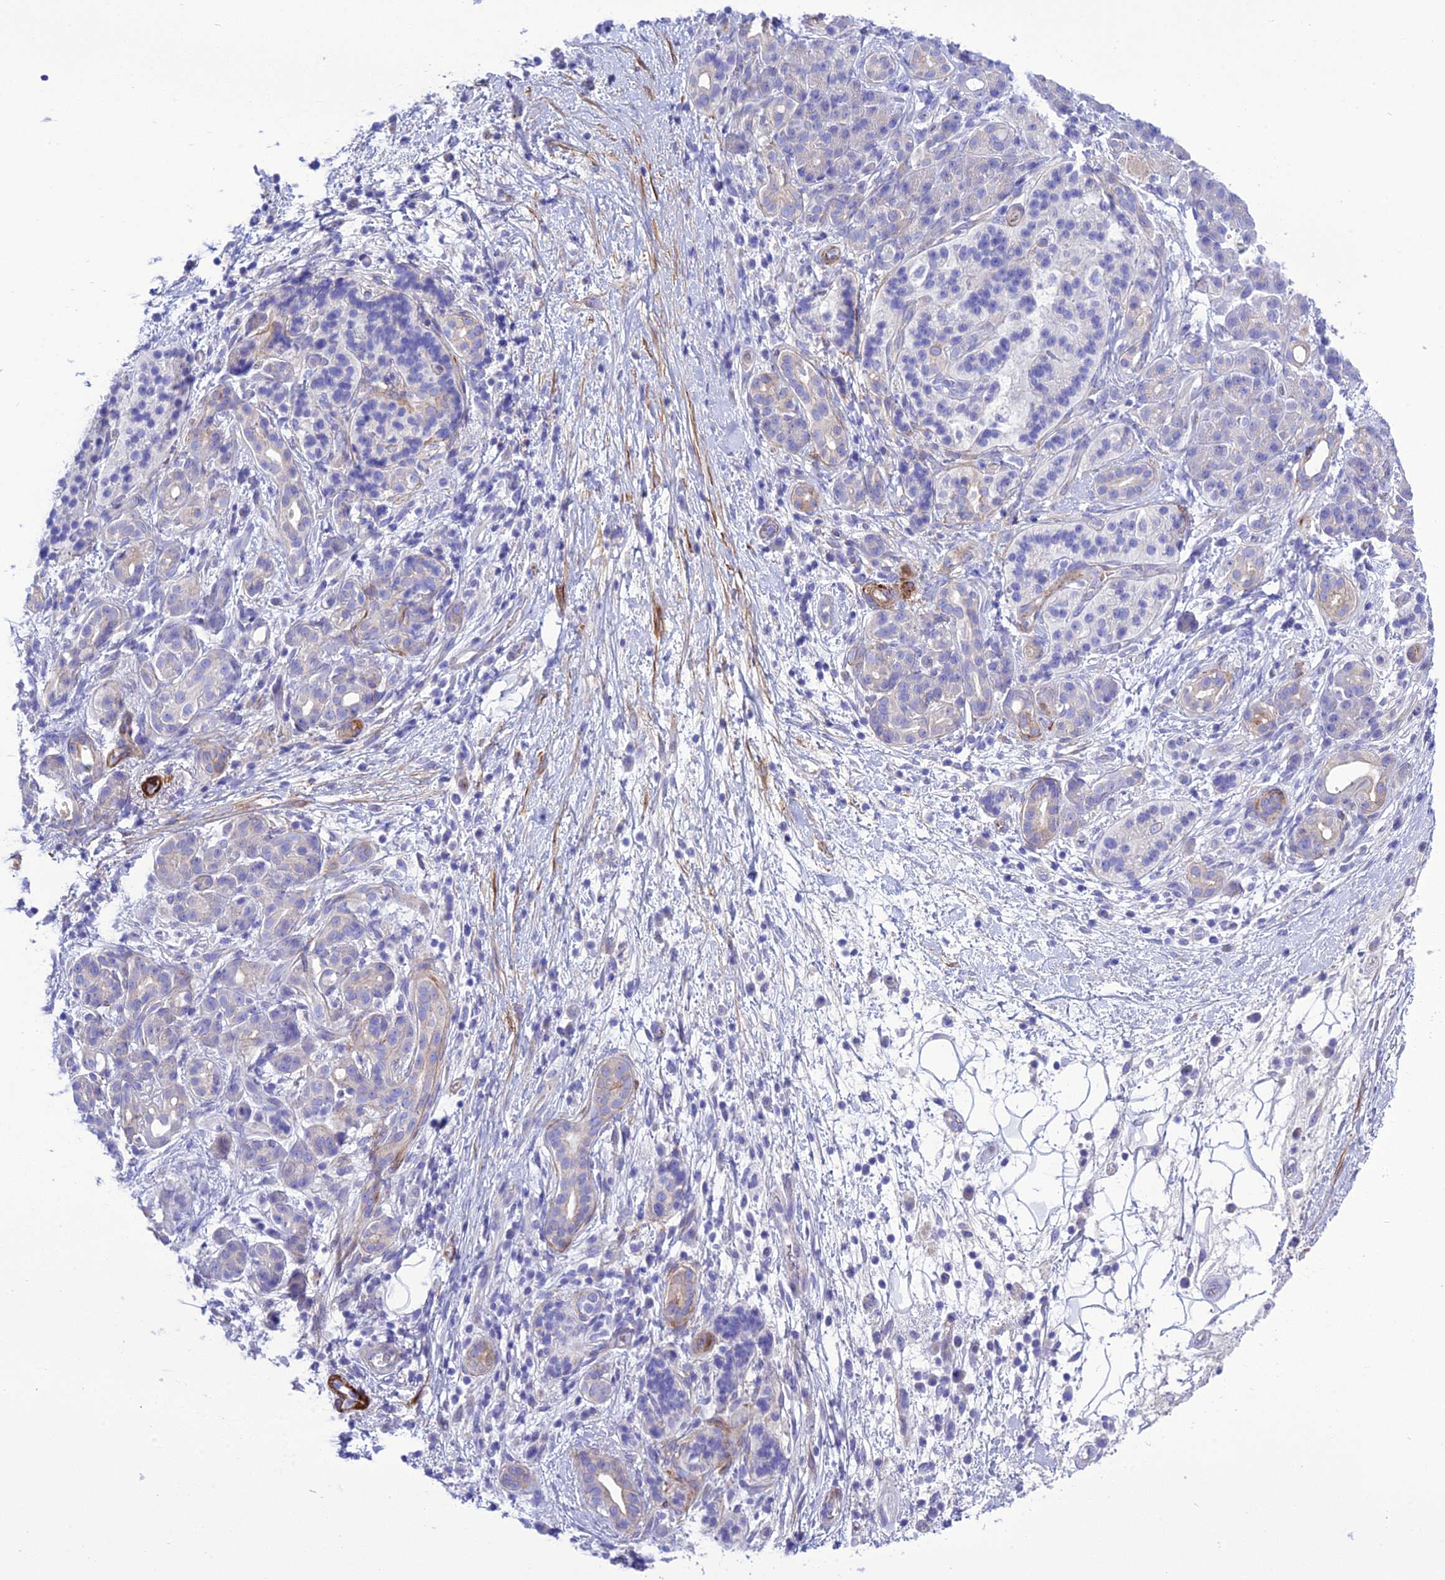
{"staining": {"intensity": "negative", "quantity": "none", "location": "none"}, "tissue": "pancreatic cancer", "cell_type": "Tumor cells", "image_type": "cancer", "snomed": [{"axis": "morphology", "description": "Adenocarcinoma, NOS"}, {"axis": "topography", "description": "Pancreas"}], "caption": "High power microscopy image of an immunohistochemistry (IHC) micrograph of adenocarcinoma (pancreatic), revealing no significant staining in tumor cells.", "gene": "FRA10AC1", "patient": {"sex": "male", "age": 78}}